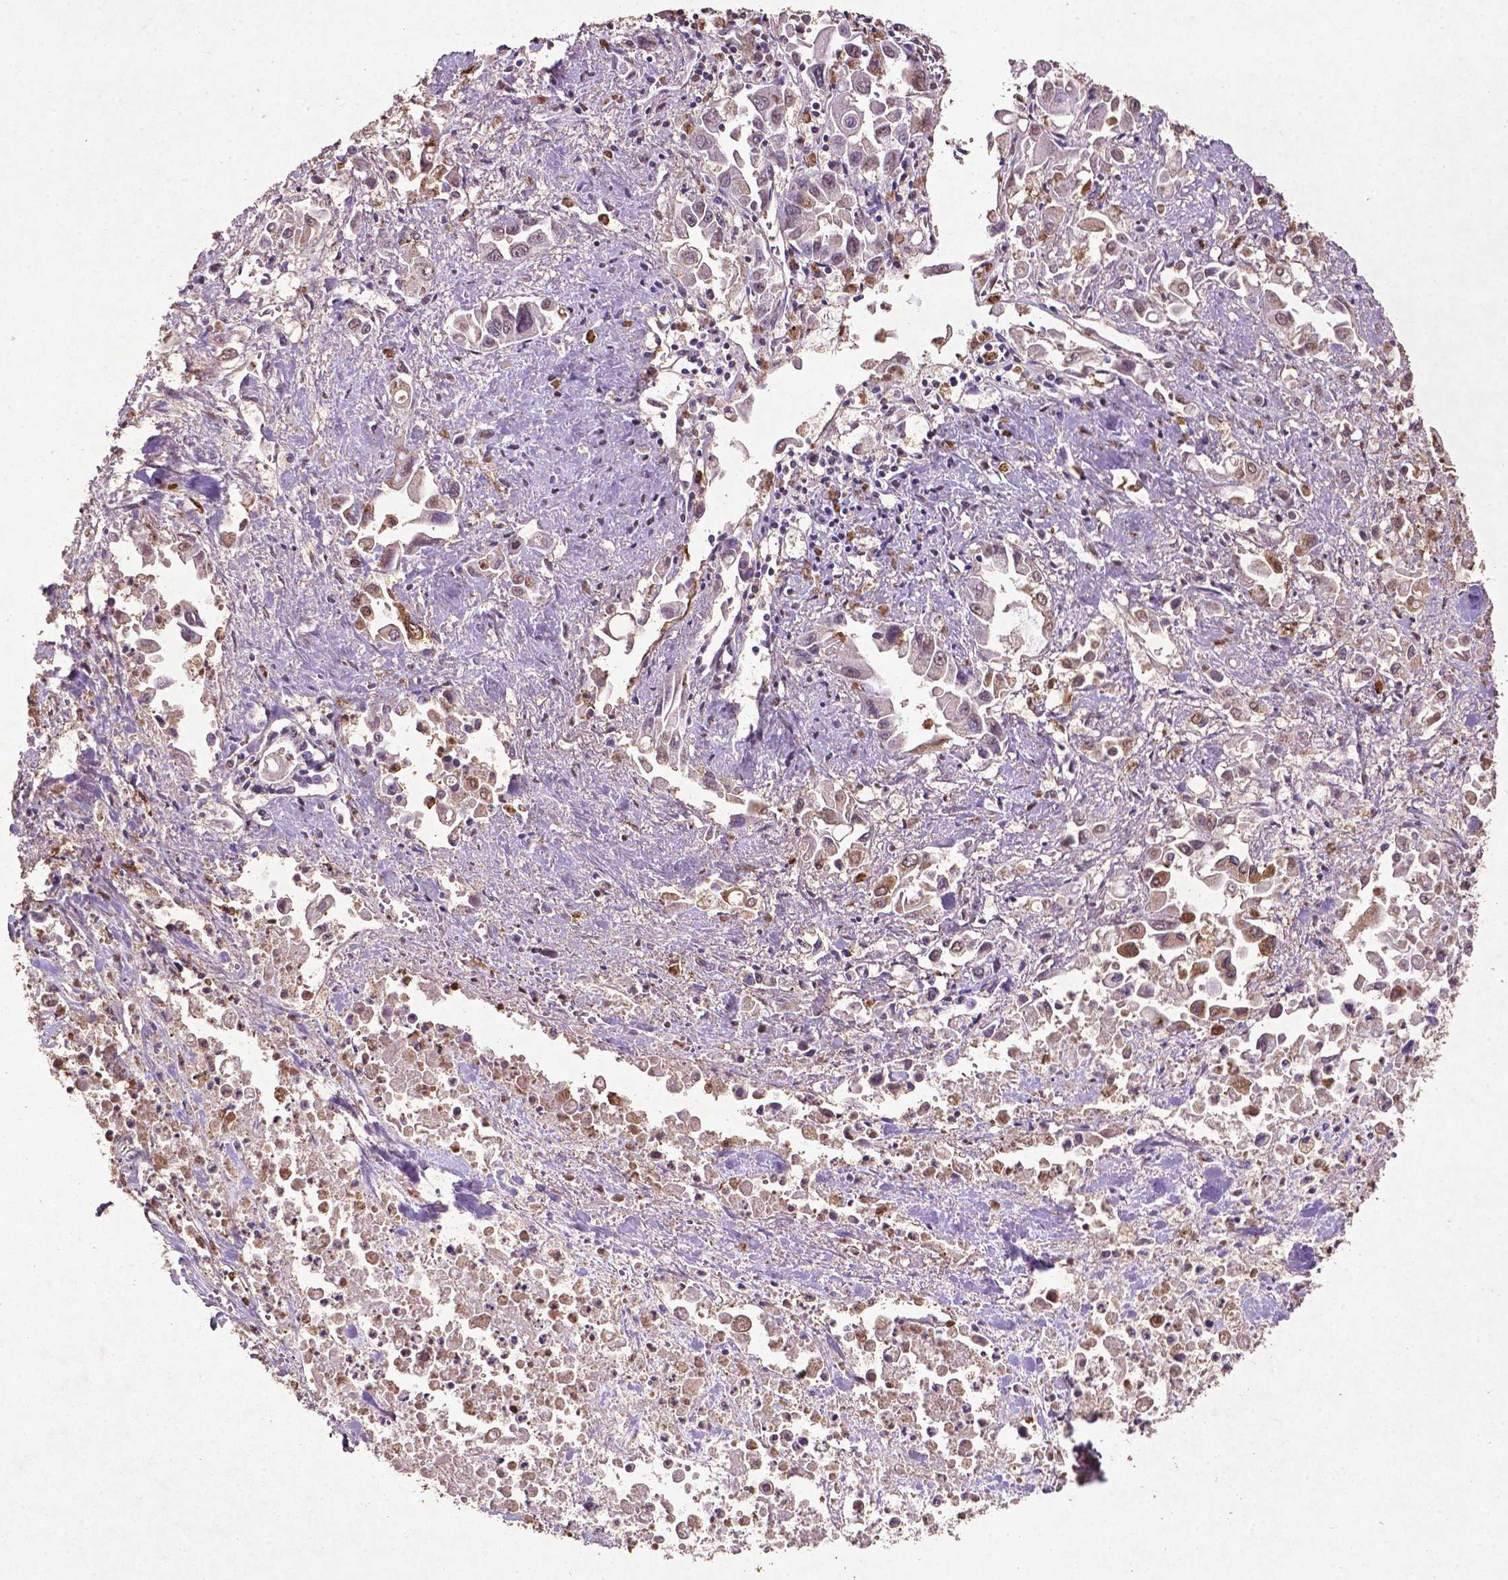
{"staining": {"intensity": "weak", "quantity": "<25%", "location": "cytoplasmic/membranous"}, "tissue": "pancreatic cancer", "cell_type": "Tumor cells", "image_type": "cancer", "snomed": [{"axis": "morphology", "description": "Adenocarcinoma, NOS"}, {"axis": "topography", "description": "Pancreas"}], "caption": "The micrograph displays no staining of tumor cells in adenocarcinoma (pancreatic).", "gene": "MTOR", "patient": {"sex": "female", "age": 83}}